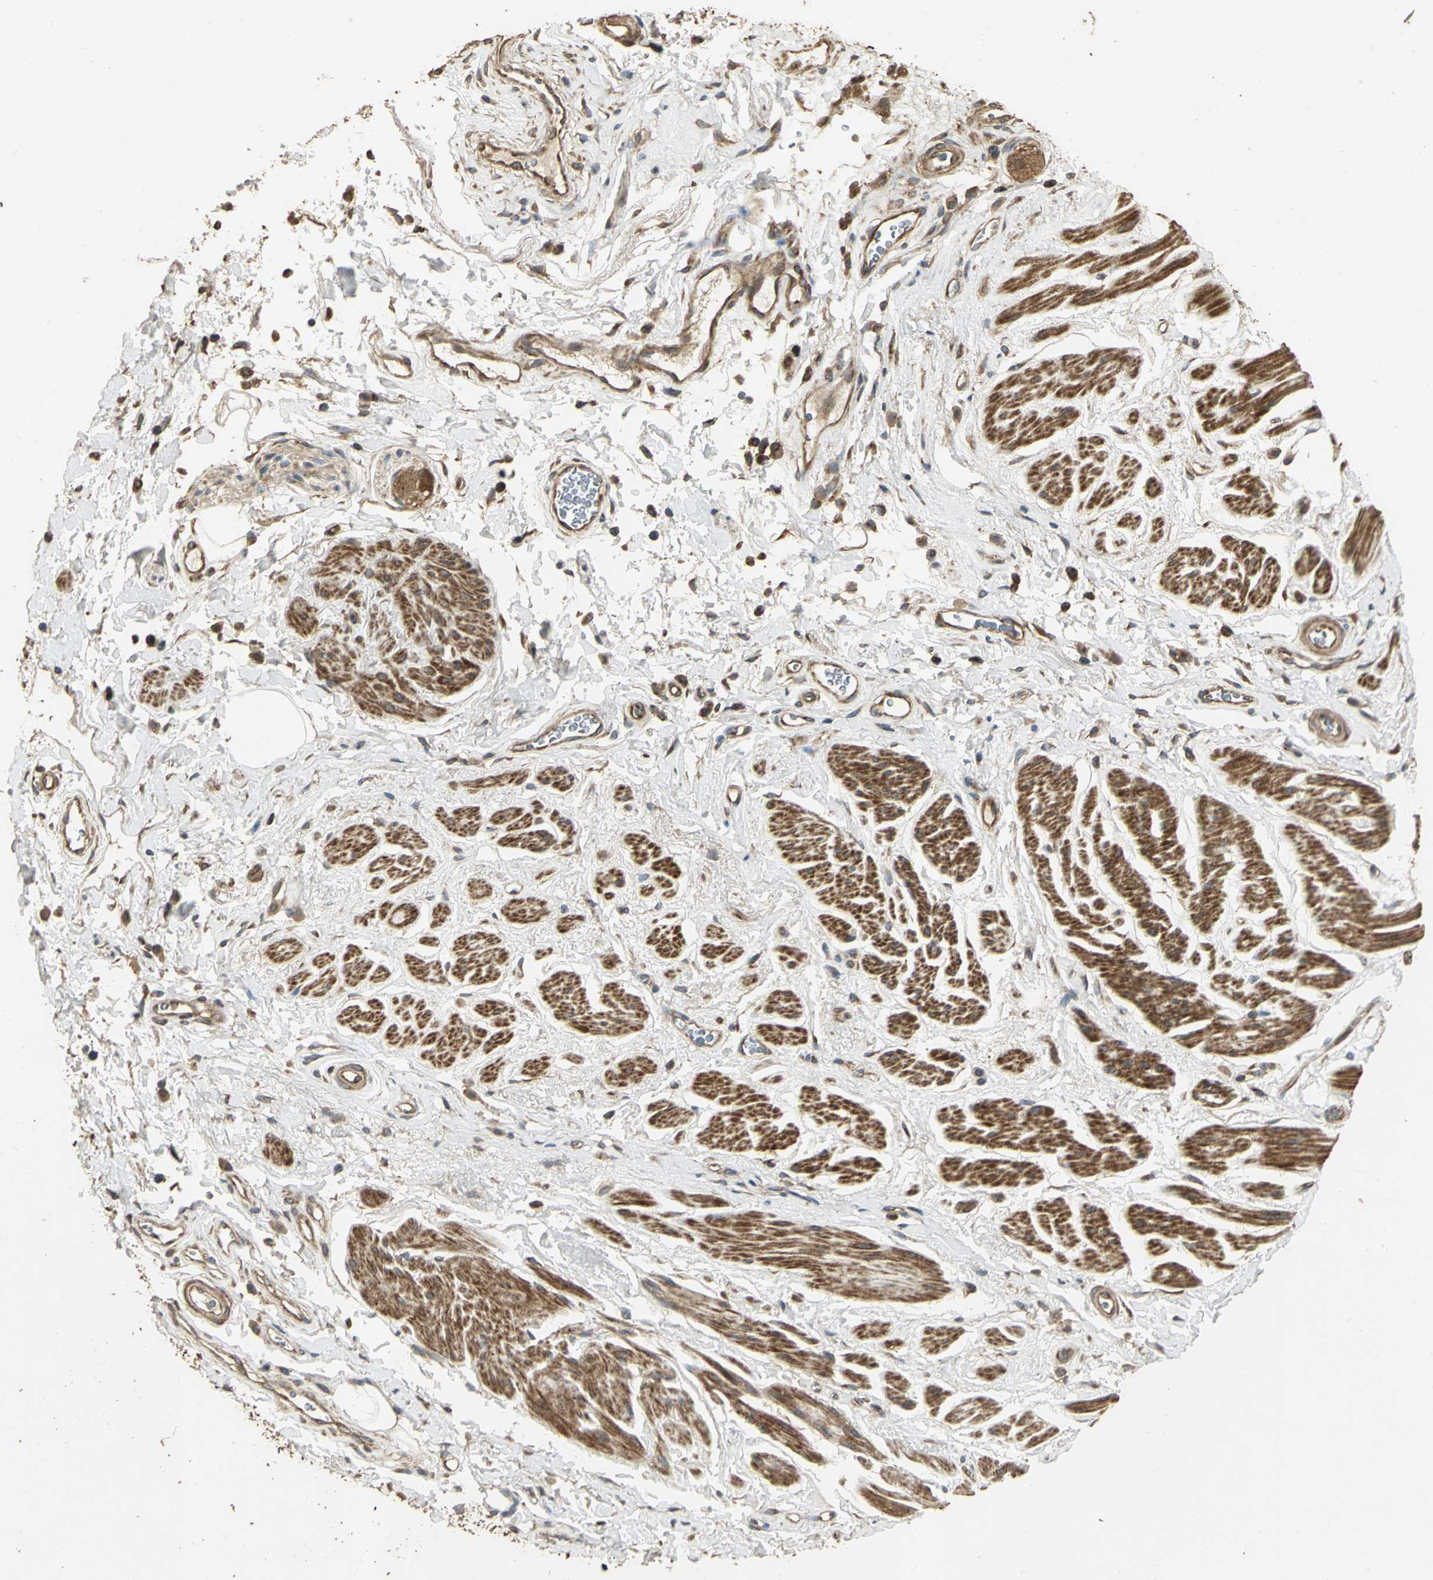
{"staining": {"intensity": "weak", "quantity": "25%-75%", "location": "cytoplasmic/membranous"}, "tissue": "adipose tissue", "cell_type": "Adipocytes", "image_type": "normal", "snomed": [{"axis": "morphology", "description": "Normal tissue, NOS"}, {"axis": "topography", "description": "Soft tissue"}, {"axis": "topography", "description": "Peripheral nerve tissue"}], "caption": "Unremarkable adipose tissue displays weak cytoplasmic/membranous positivity in about 25%-75% of adipocytes, visualized by immunohistochemistry.", "gene": "KANK1", "patient": {"sex": "female", "age": 71}}